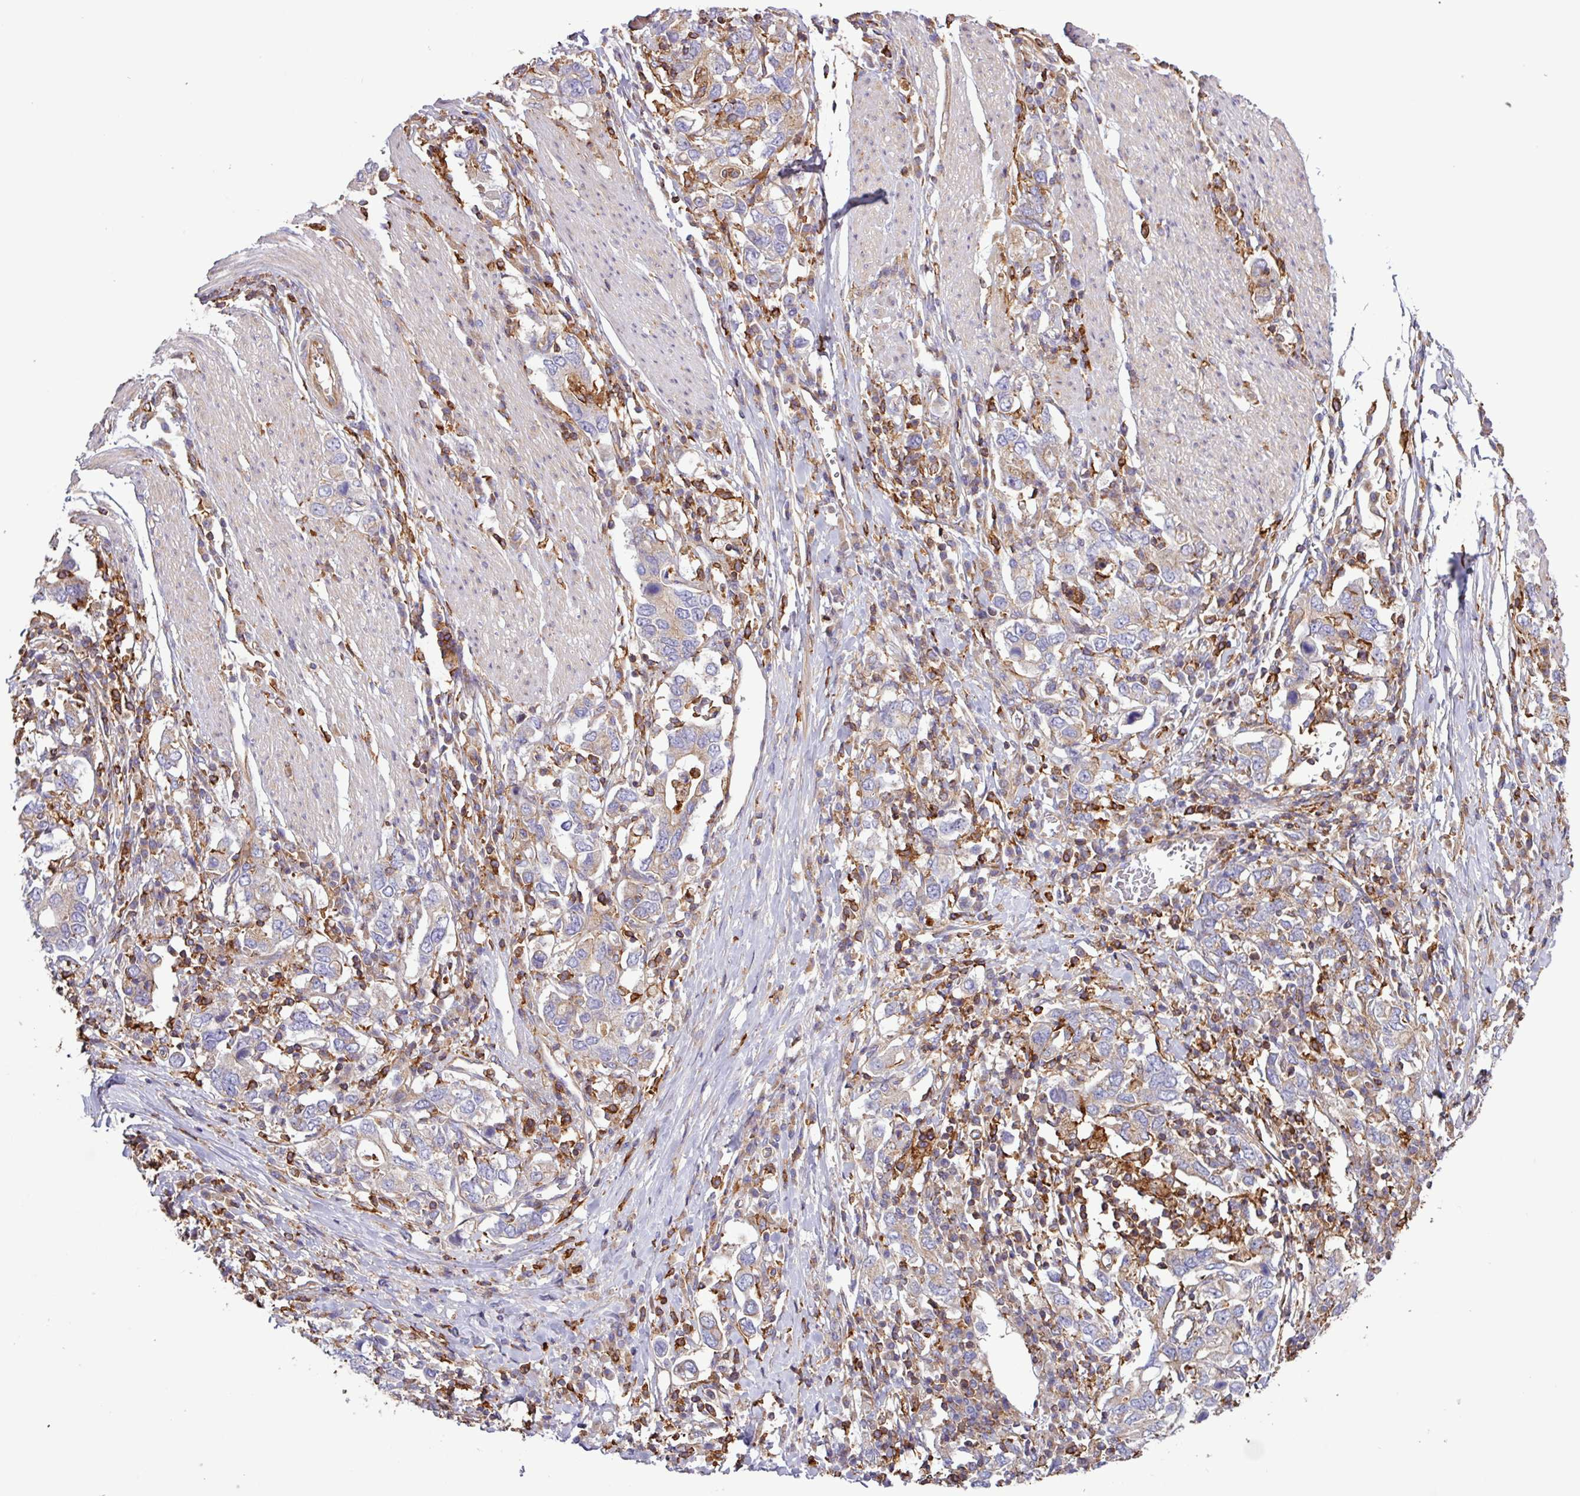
{"staining": {"intensity": "weak", "quantity": "25%-75%", "location": "cytoplasmic/membranous"}, "tissue": "stomach cancer", "cell_type": "Tumor cells", "image_type": "cancer", "snomed": [{"axis": "morphology", "description": "Adenocarcinoma, NOS"}, {"axis": "topography", "description": "Stomach, upper"}, {"axis": "topography", "description": "Stomach"}], "caption": "A histopathology image of stomach cancer stained for a protein demonstrates weak cytoplasmic/membranous brown staining in tumor cells.", "gene": "ACTR3", "patient": {"sex": "male", "age": 62}}